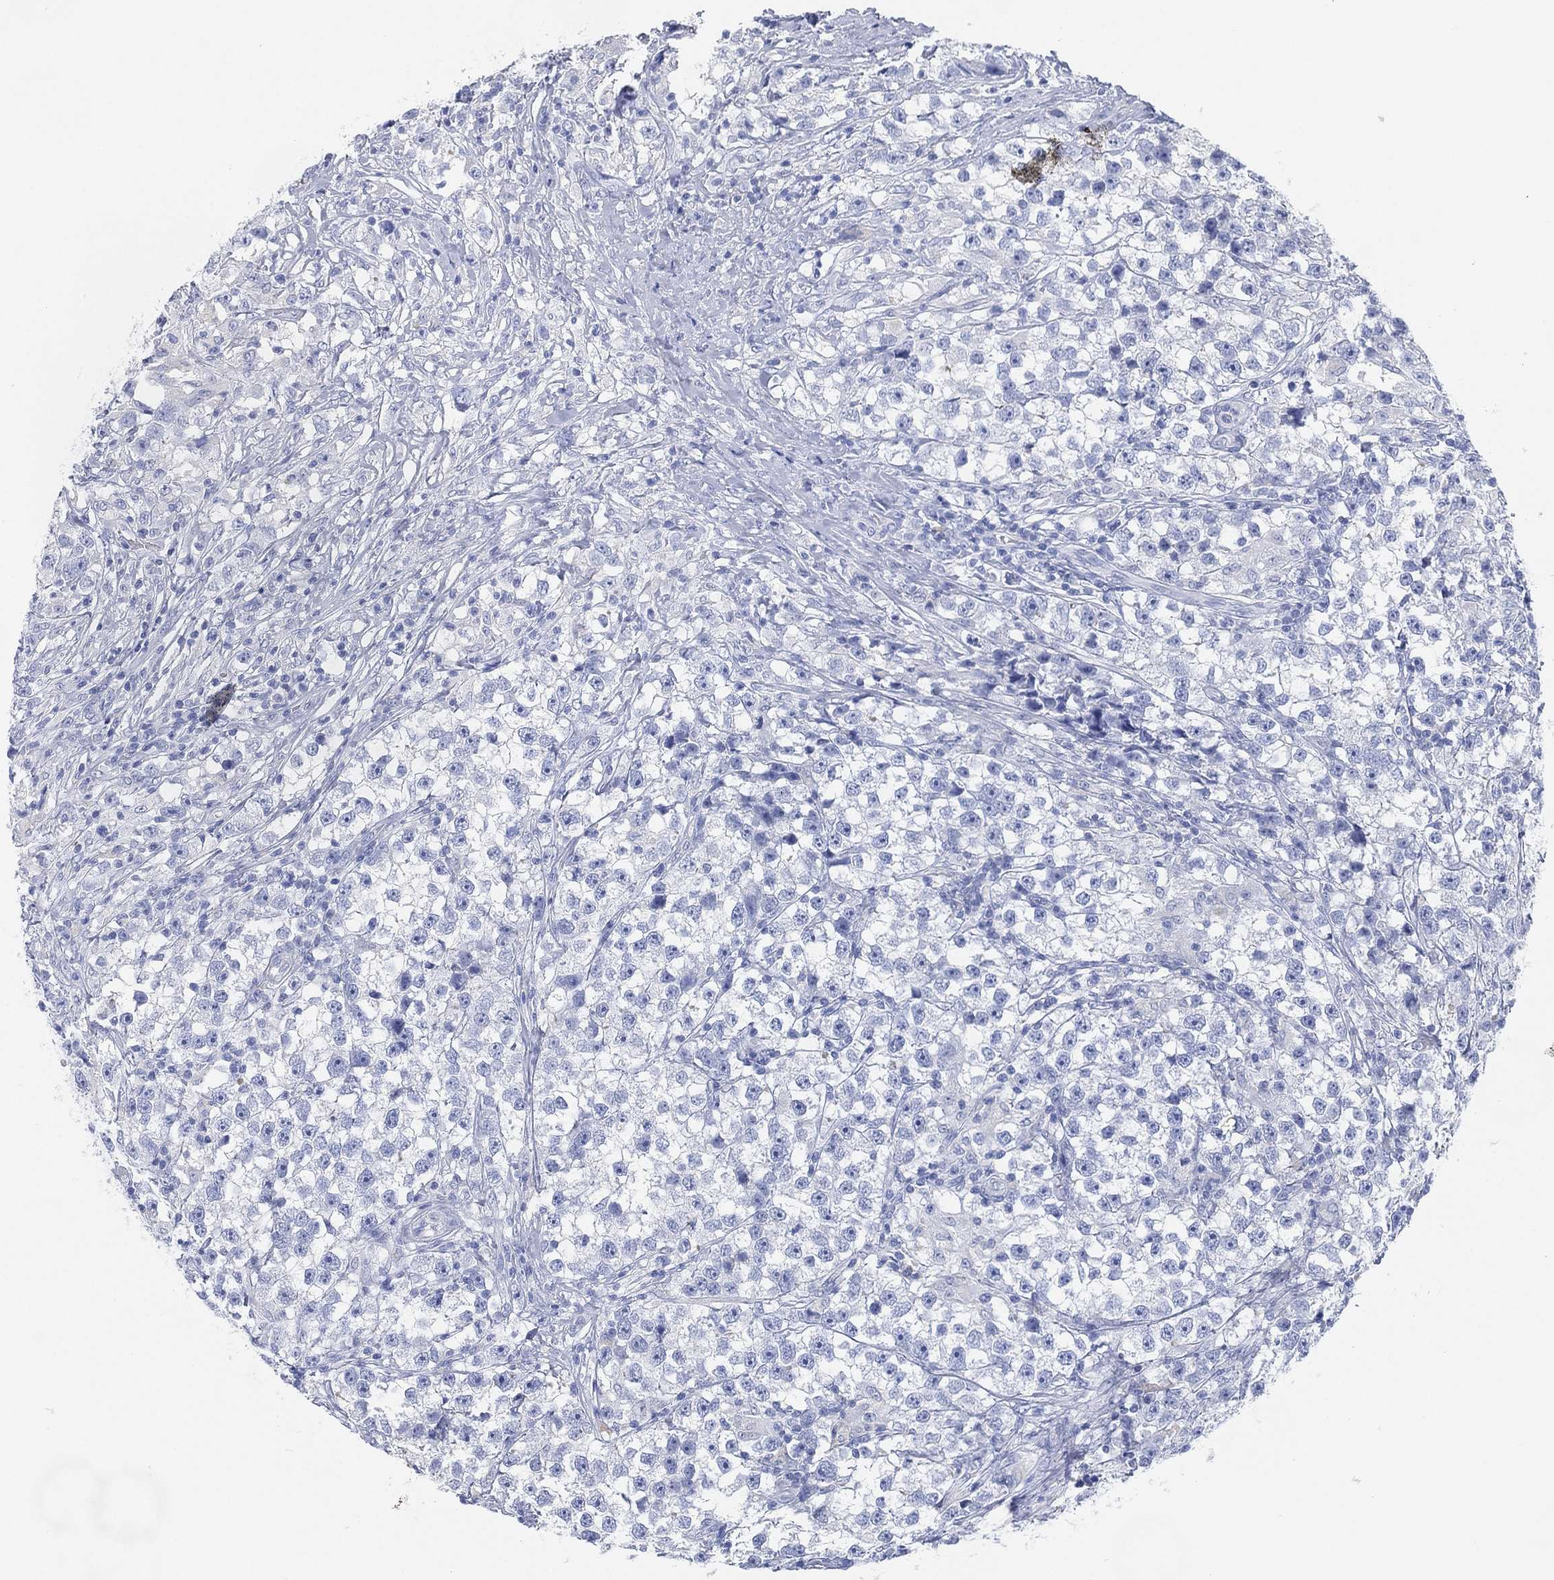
{"staining": {"intensity": "negative", "quantity": "none", "location": "none"}, "tissue": "testis cancer", "cell_type": "Tumor cells", "image_type": "cancer", "snomed": [{"axis": "morphology", "description": "Seminoma, NOS"}, {"axis": "topography", "description": "Testis"}], "caption": "DAB immunohistochemical staining of testis cancer shows no significant positivity in tumor cells.", "gene": "GPR61", "patient": {"sex": "male", "age": 46}}